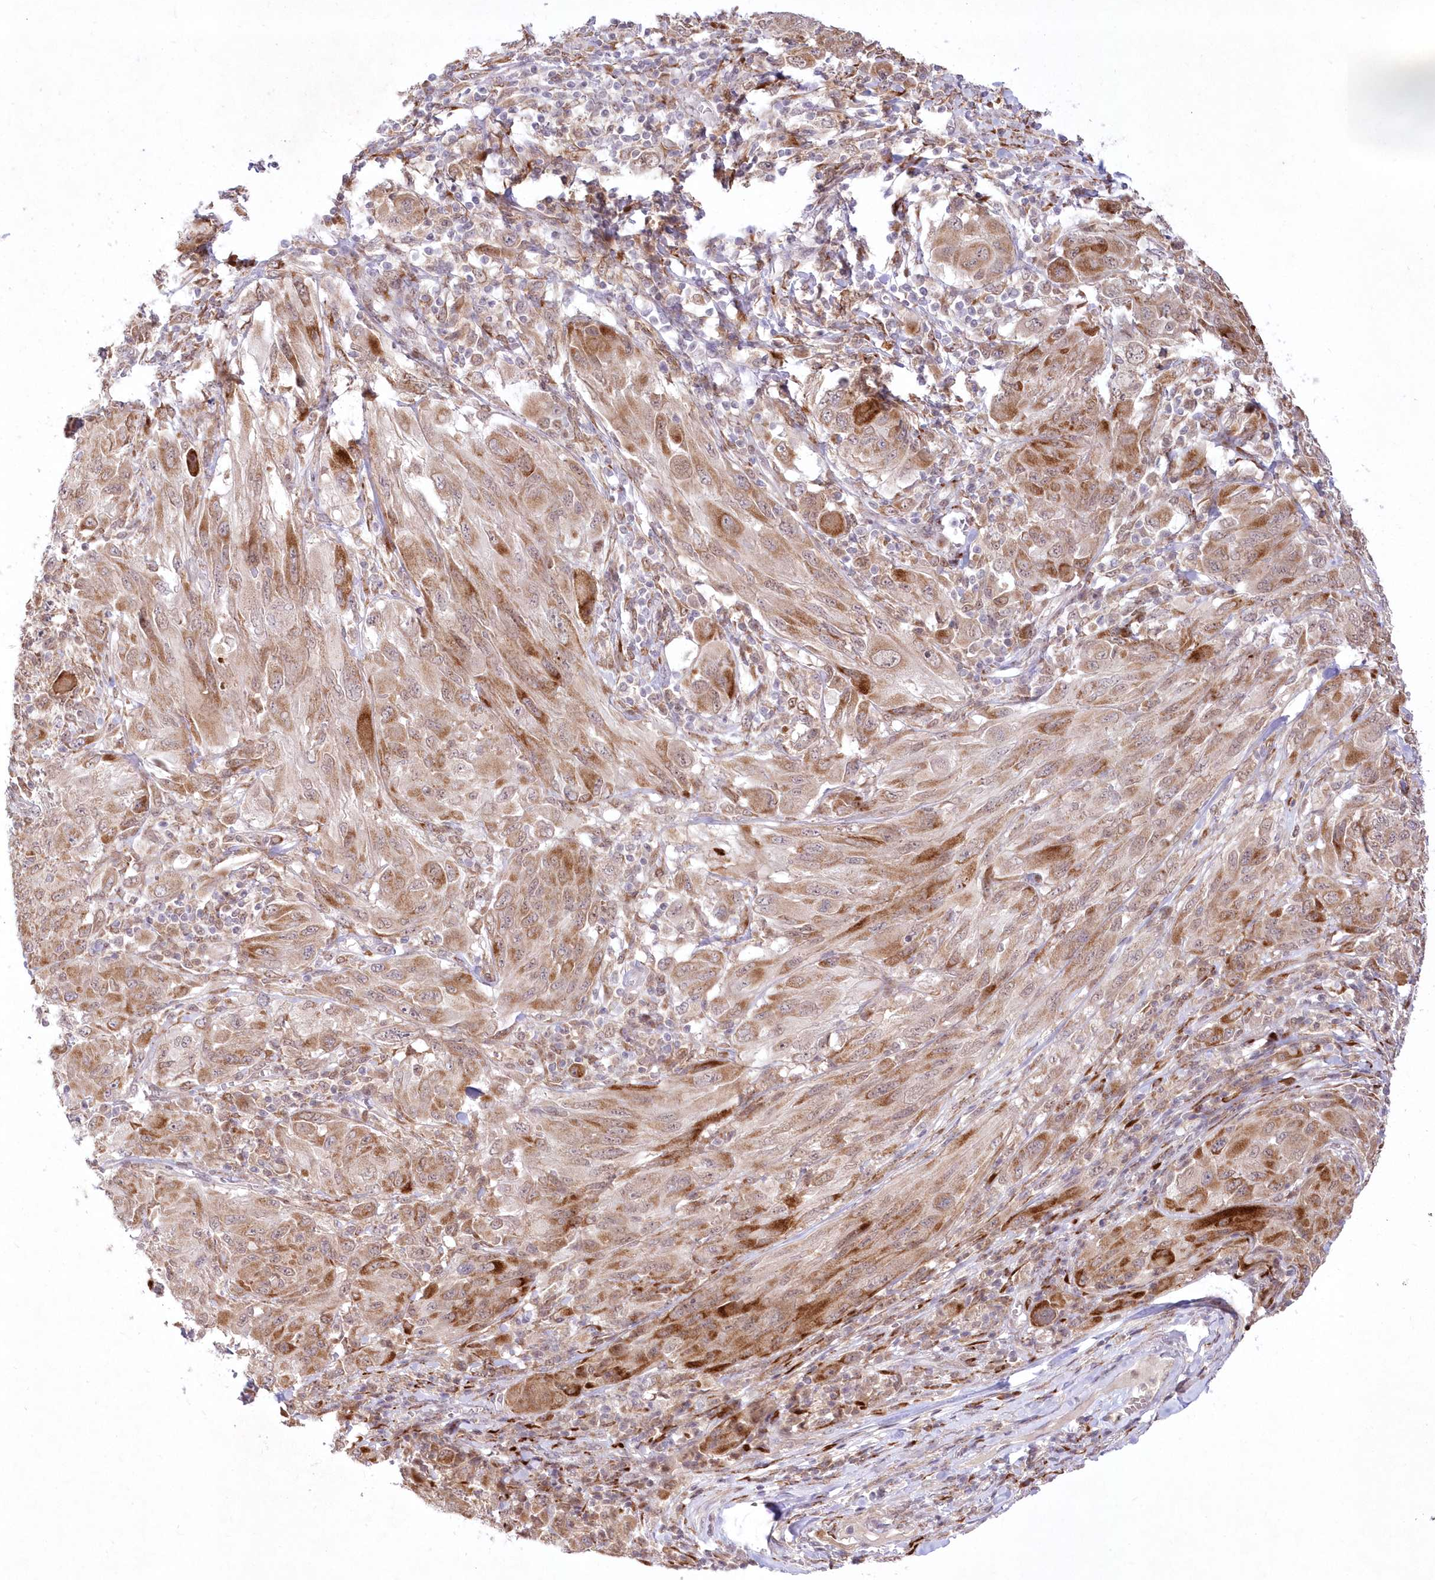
{"staining": {"intensity": "strong", "quantity": "25%-75%", "location": "cytoplasmic/membranous"}, "tissue": "melanoma", "cell_type": "Tumor cells", "image_type": "cancer", "snomed": [{"axis": "morphology", "description": "Malignant melanoma, NOS"}, {"axis": "topography", "description": "Skin"}], "caption": "Melanoma was stained to show a protein in brown. There is high levels of strong cytoplasmic/membranous positivity in approximately 25%-75% of tumor cells.", "gene": "LDB1", "patient": {"sex": "female", "age": 91}}